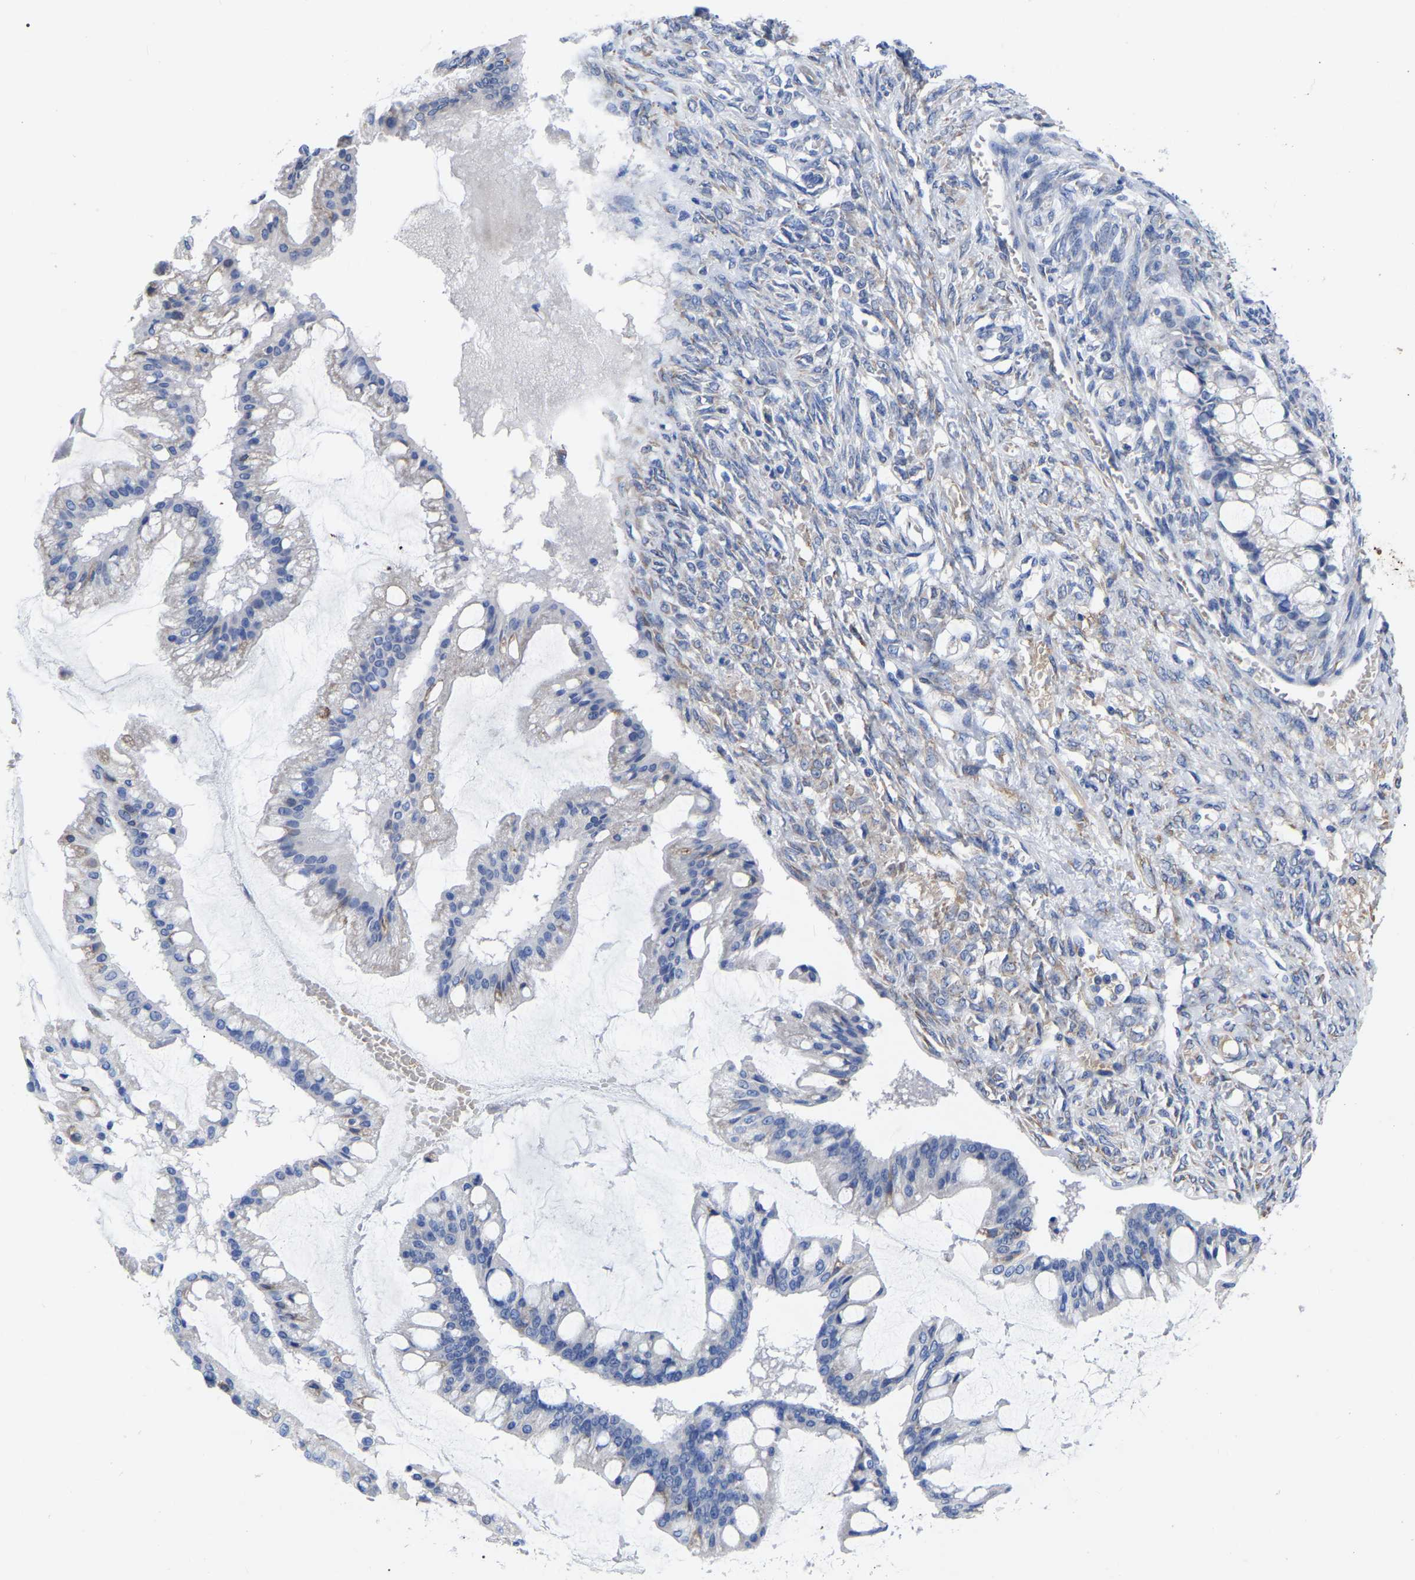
{"staining": {"intensity": "negative", "quantity": "none", "location": "none"}, "tissue": "ovarian cancer", "cell_type": "Tumor cells", "image_type": "cancer", "snomed": [{"axis": "morphology", "description": "Cystadenocarcinoma, mucinous, NOS"}, {"axis": "topography", "description": "Ovary"}], "caption": "Photomicrograph shows no significant protein expression in tumor cells of ovarian cancer.", "gene": "GDF3", "patient": {"sex": "female", "age": 73}}